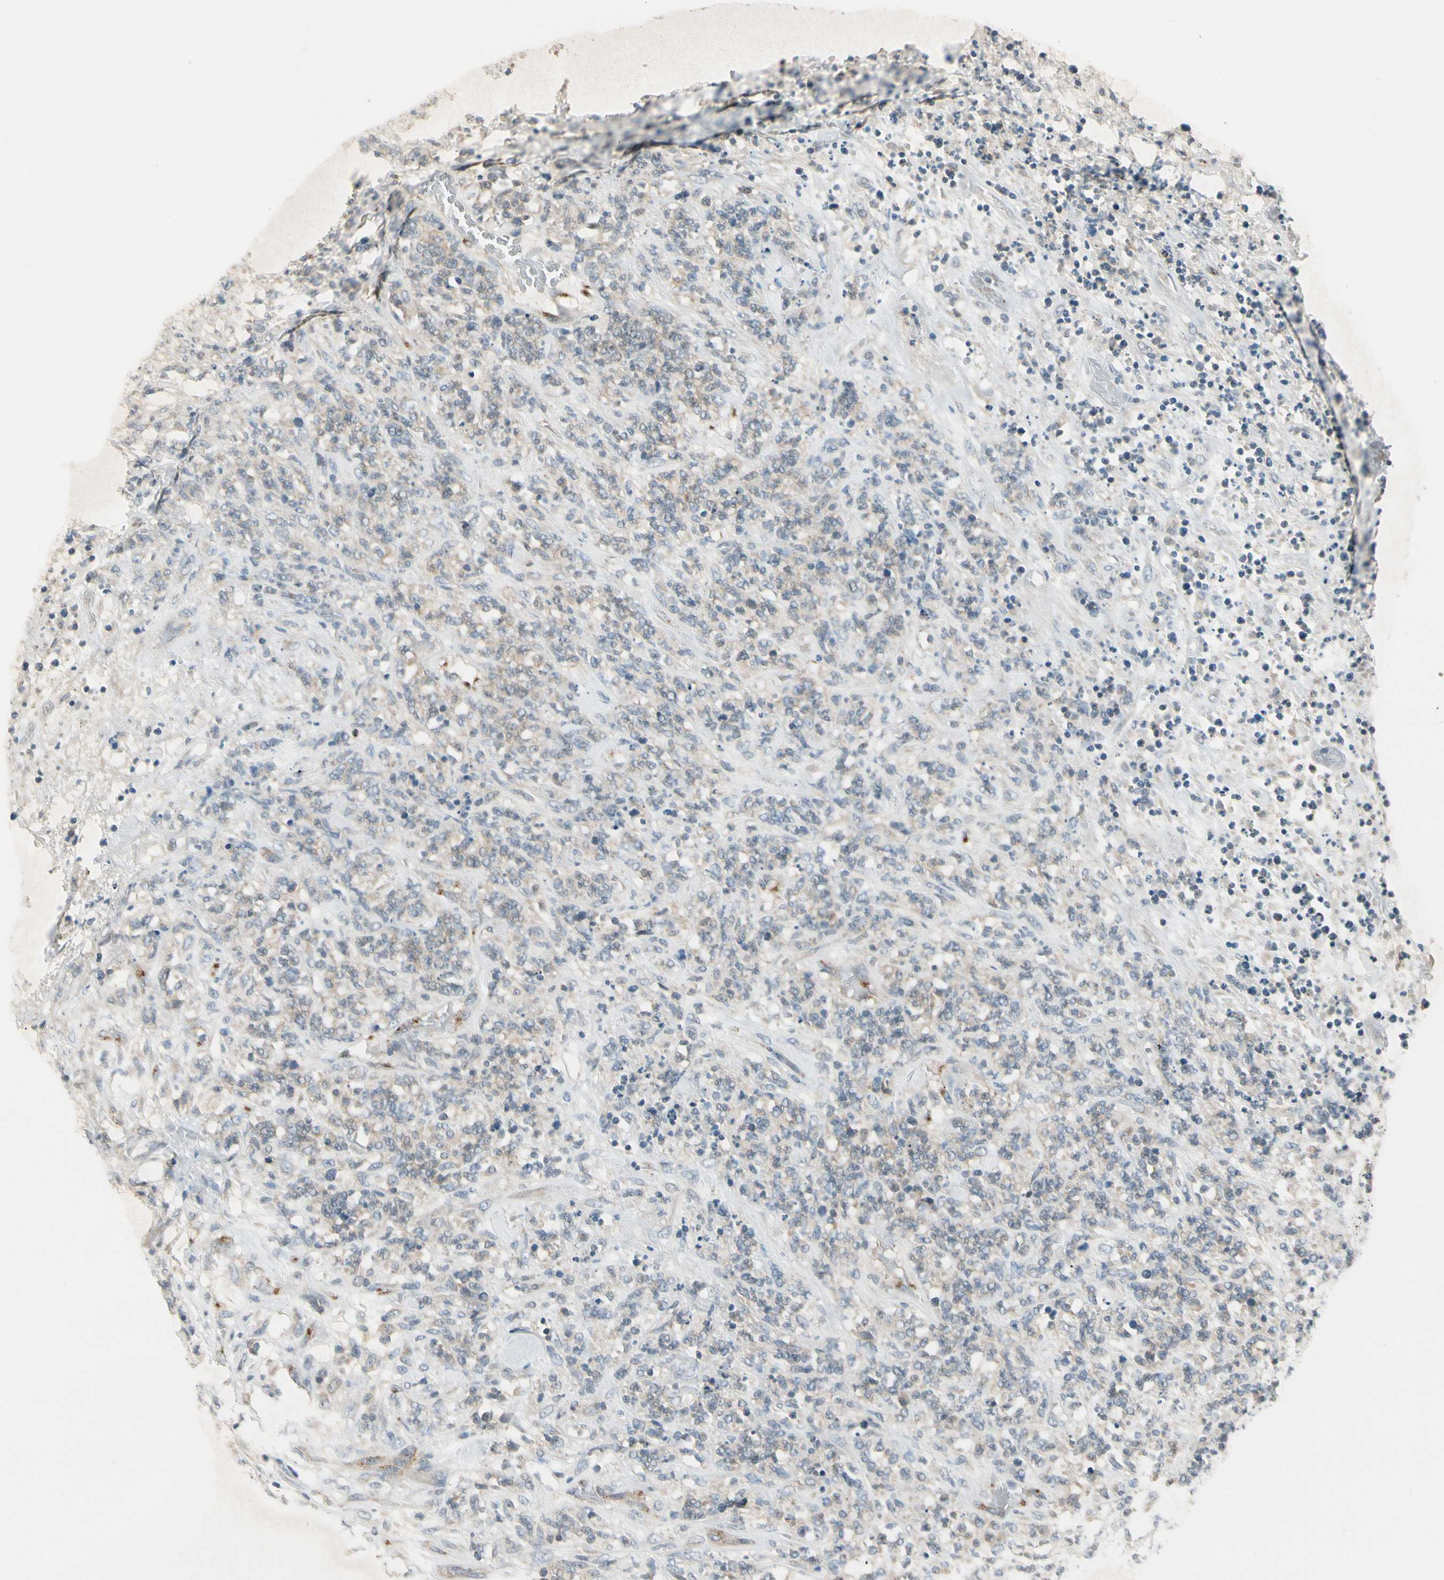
{"staining": {"intensity": "weak", "quantity": "25%-75%", "location": "cytoplasmic/membranous"}, "tissue": "lymphoma", "cell_type": "Tumor cells", "image_type": "cancer", "snomed": [{"axis": "morphology", "description": "Malignant lymphoma, non-Hodgkin's type, High grade"}, {"axis": "topography", "description": "Soft tissue"}], "caption": "A low amount of weak cytoplasmic/membranous expression is present in about 25%-75% of tumor cells in malignant lymphoma, non-Hodgkin's type (high-grade) tissue. The protein is stained brown, and the nuclei are stained in blue (DAB (3,3'-diaminobenzidine) IHC with brightfield microscopy, high magnification).", "gene": "MANSC1", "patient": {"sex": "male", "age": 18}}